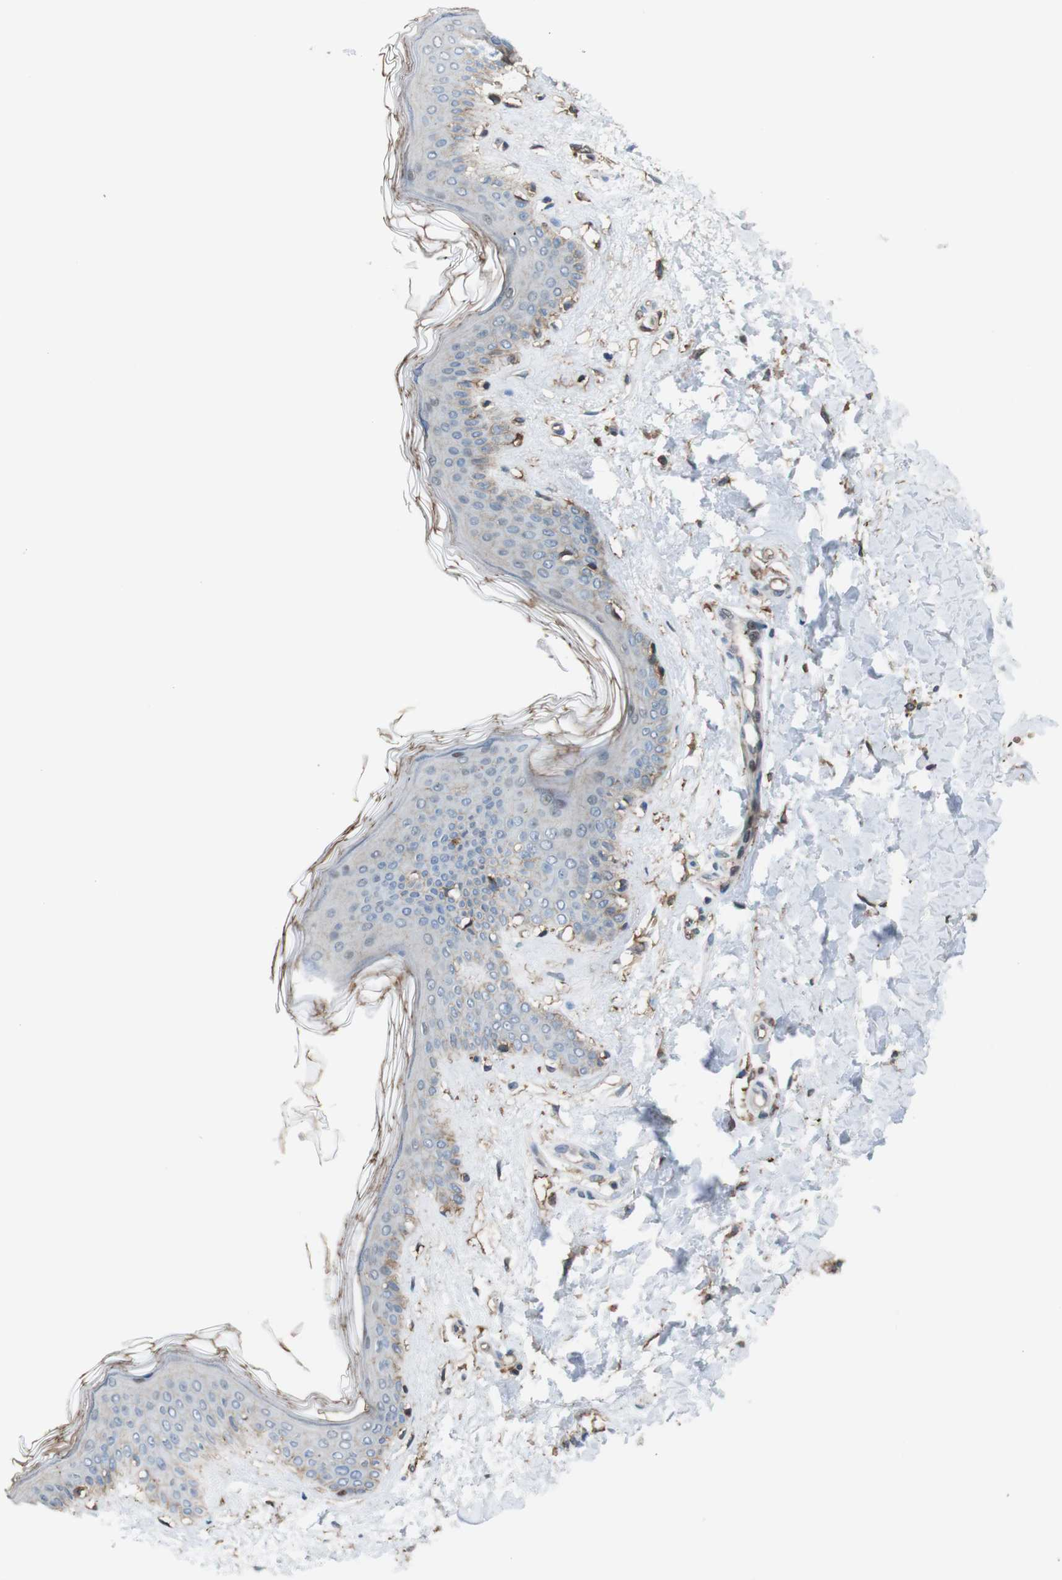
{"staining": {"intensity": "negative", "quantity": "none", "location": "none"}, "tissue": "skin", "cell_type": "Fibroblasts", "image_type": "normal", "snomed": [{"axis": "morphology", "description": "Normal tissue, NOS"}, {"axis": "topography", "description": "Skin"}], "caption": "Benign skin was stained to show a protein in brown. There is no significant positivity in fibroblasts.", "gene": "ATP2B1", "patient": {"sex": "female", "age": 41}}